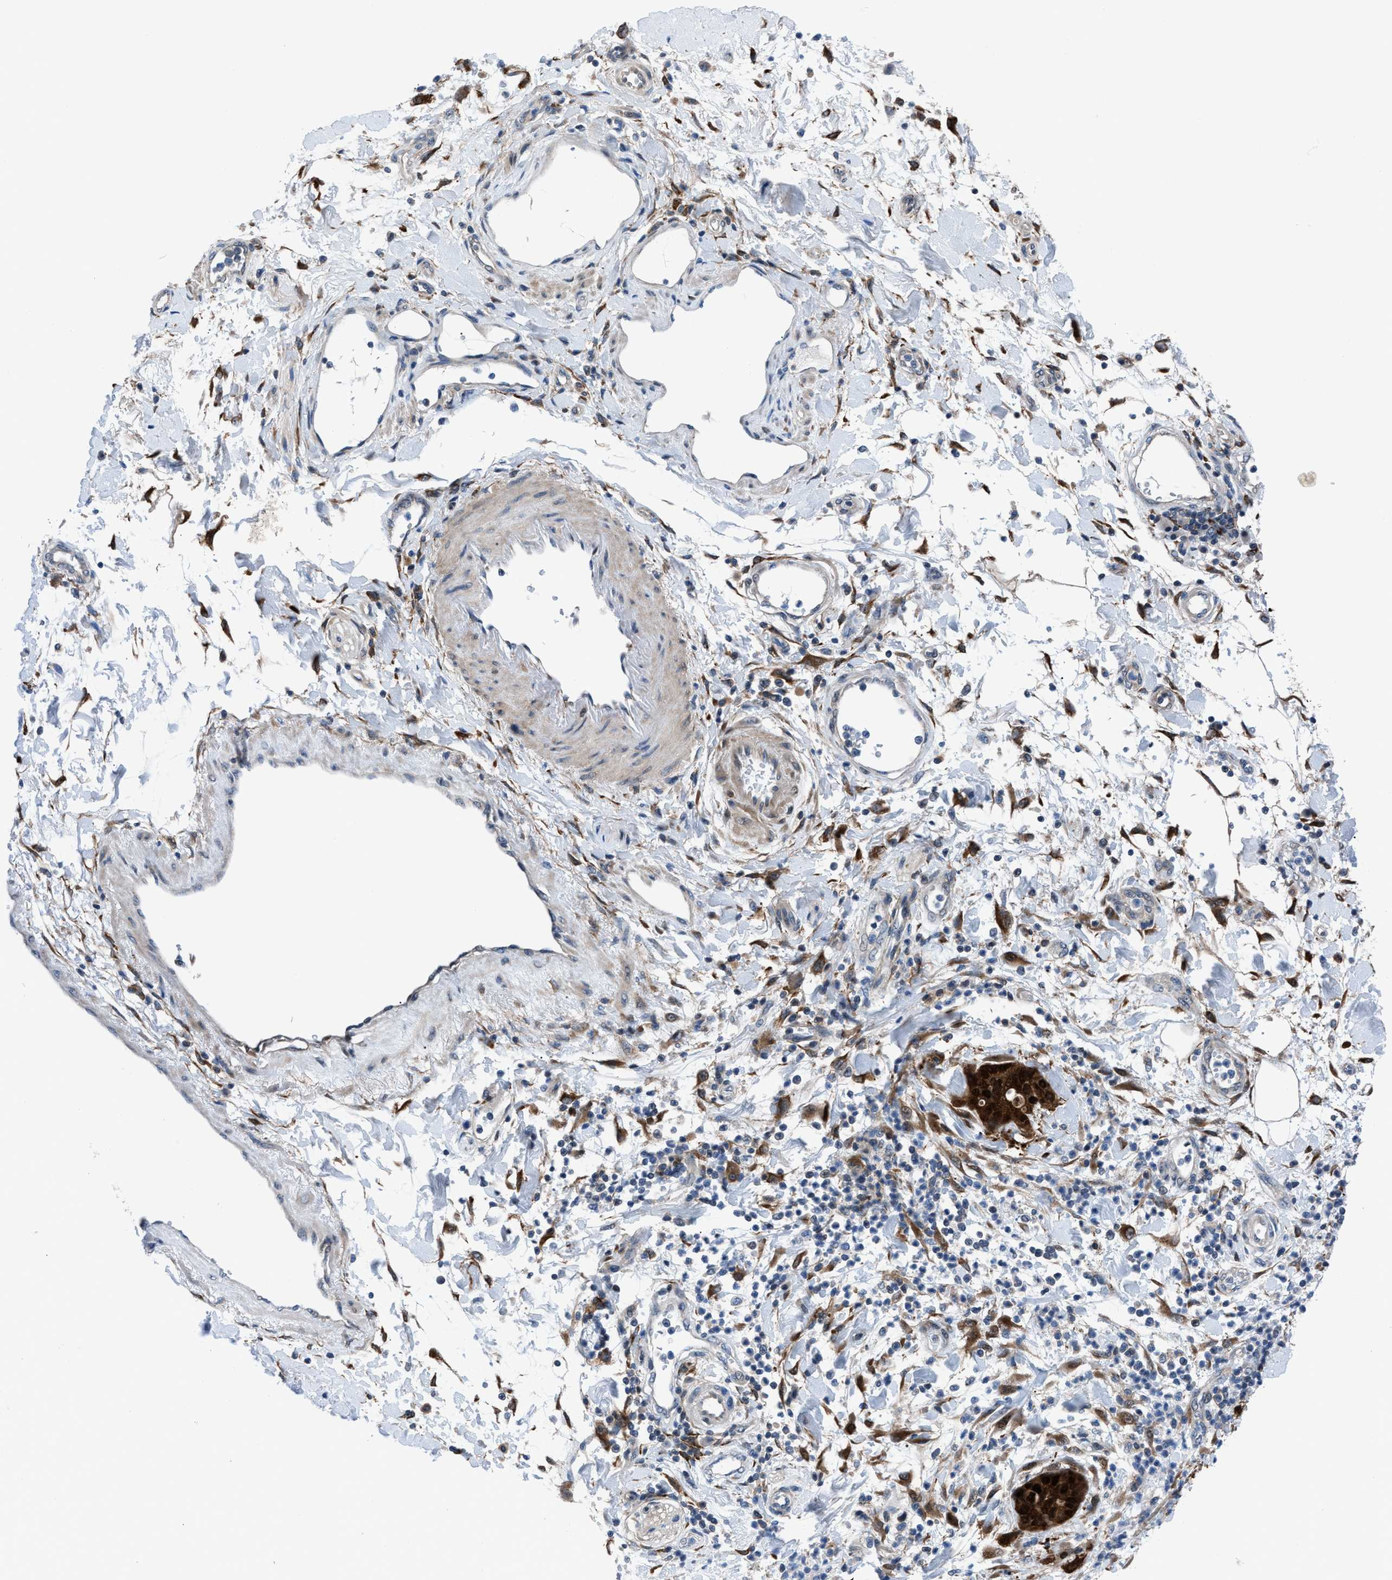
{"staining": {"intensity": "strong", "quantity": ">75%", "location": "cytoplasmic/membranous,nuclear"}, "tissue": "pancreatic cancer", "cell_type": "Tumor cells", "image_type": "cancer", "snomed": [{"axis": "morphology", "description": "Adenocarcinoma, NOS"}, {"axis": "topography", "description": "Pancreas"}], "caption": "Pancreatic cancer (adenocarcinoma) stained with DAB (3,3'-diaminobenzidine) immunohistochemistry (IHC) reveals high levels of strong cytoplasmic/membranous and nuclear positivity in approximately >75% of tumor cells.", "gene": "TMEM45B", "patient": {"sex": "female", "age": 78}}